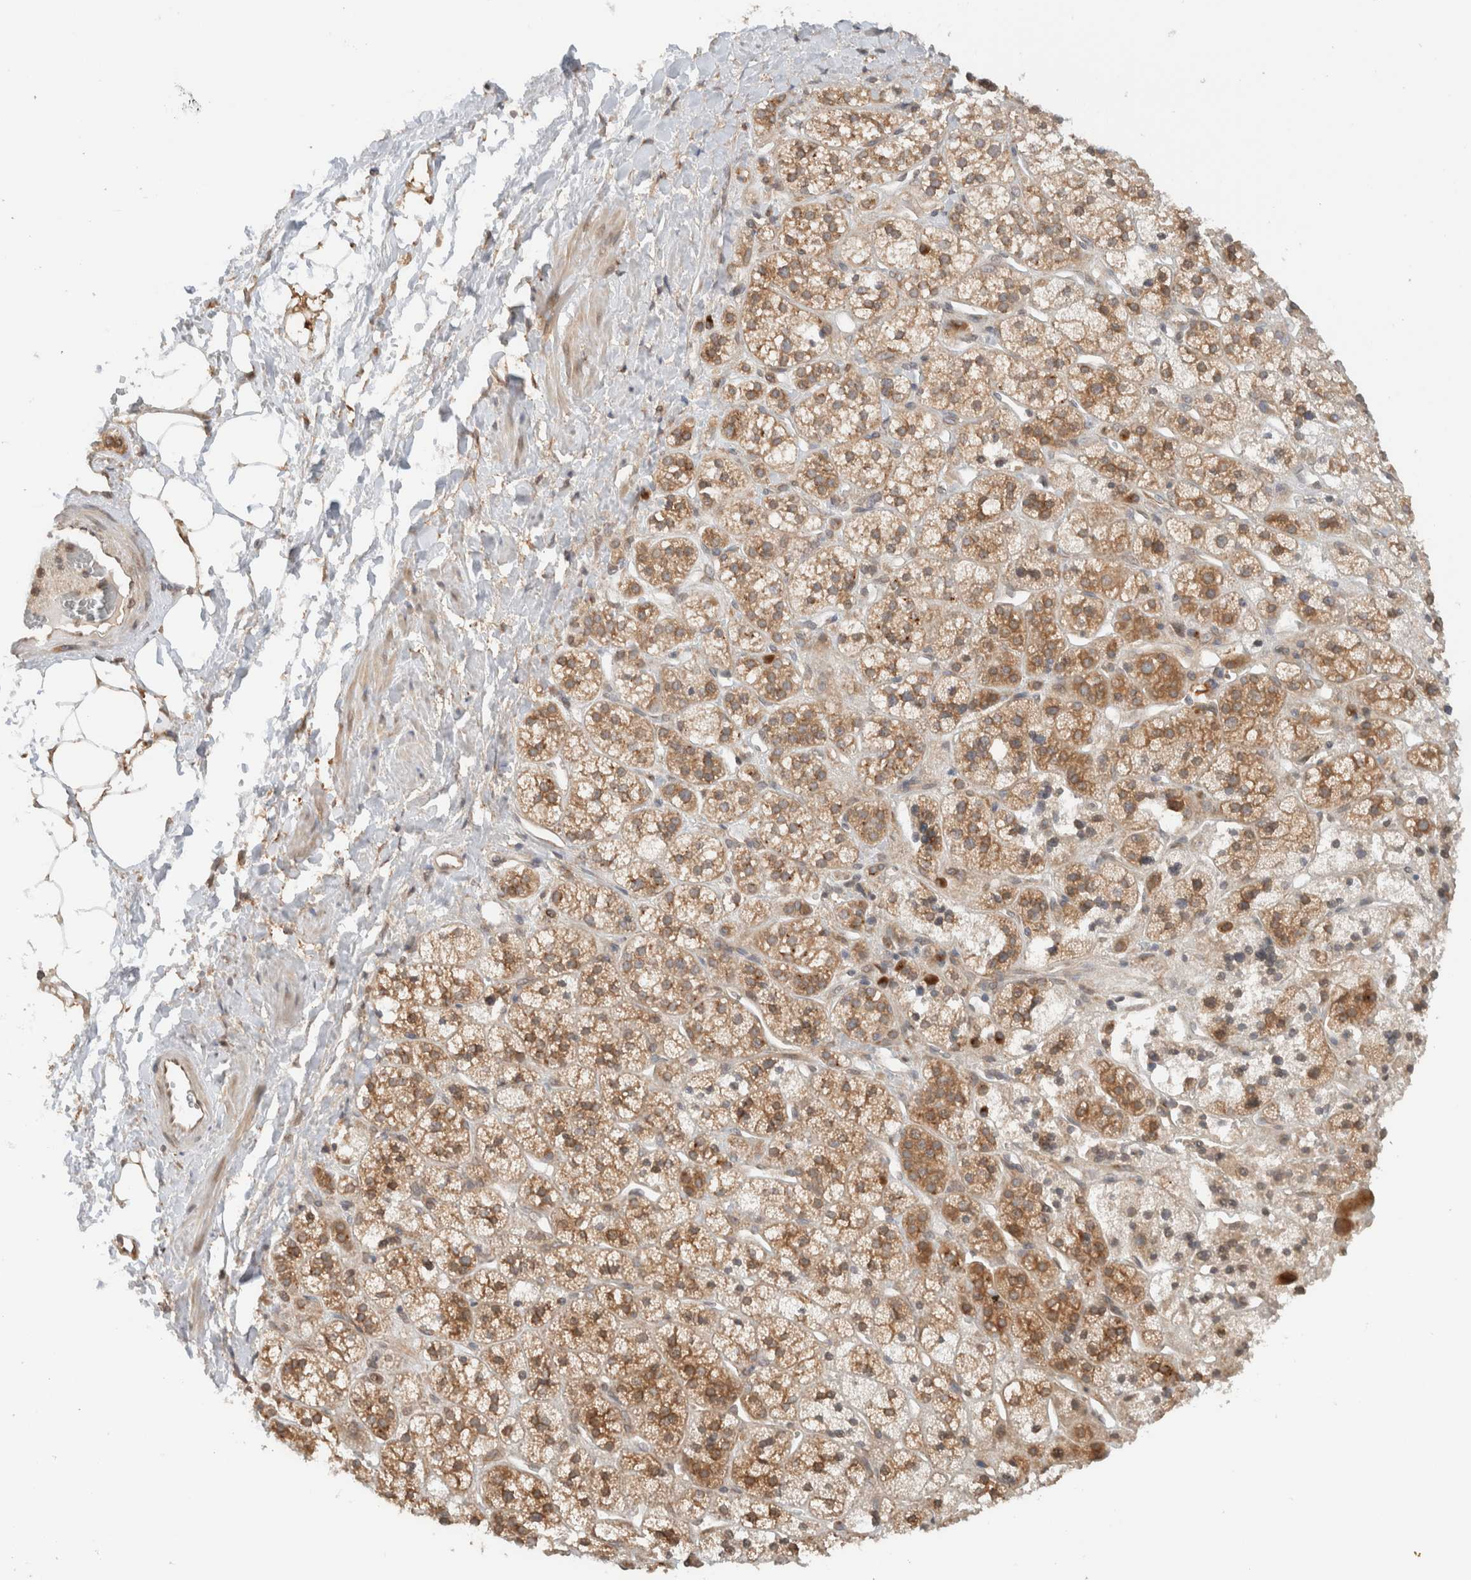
{"staining": {"intensity": "moderate", "quantity": ">75%", "location": "cytoplasmic/membranous"}, "tissue": "adrenal gland", "cell_type": "Glandular cells", "image_type": "normal", "snomed": [{"axis": "morphology", "description": "Normal tissue, NOS"}, {"axis": "topography", "description": "Adrenal gland"}], "caption": "A brown stain labels moderate cytoplasmic/membranous staining of a protein in glandular cells of normal human adrenal gland. The staining is performed using DAB (3,3'-diaminobenzidine) brown chromogen to label protein expression. The nuclei are counter-stained blue using hematoxylin.", "gene": "ARFGEF2", "patient": {"sex": "male", "age": 56}}